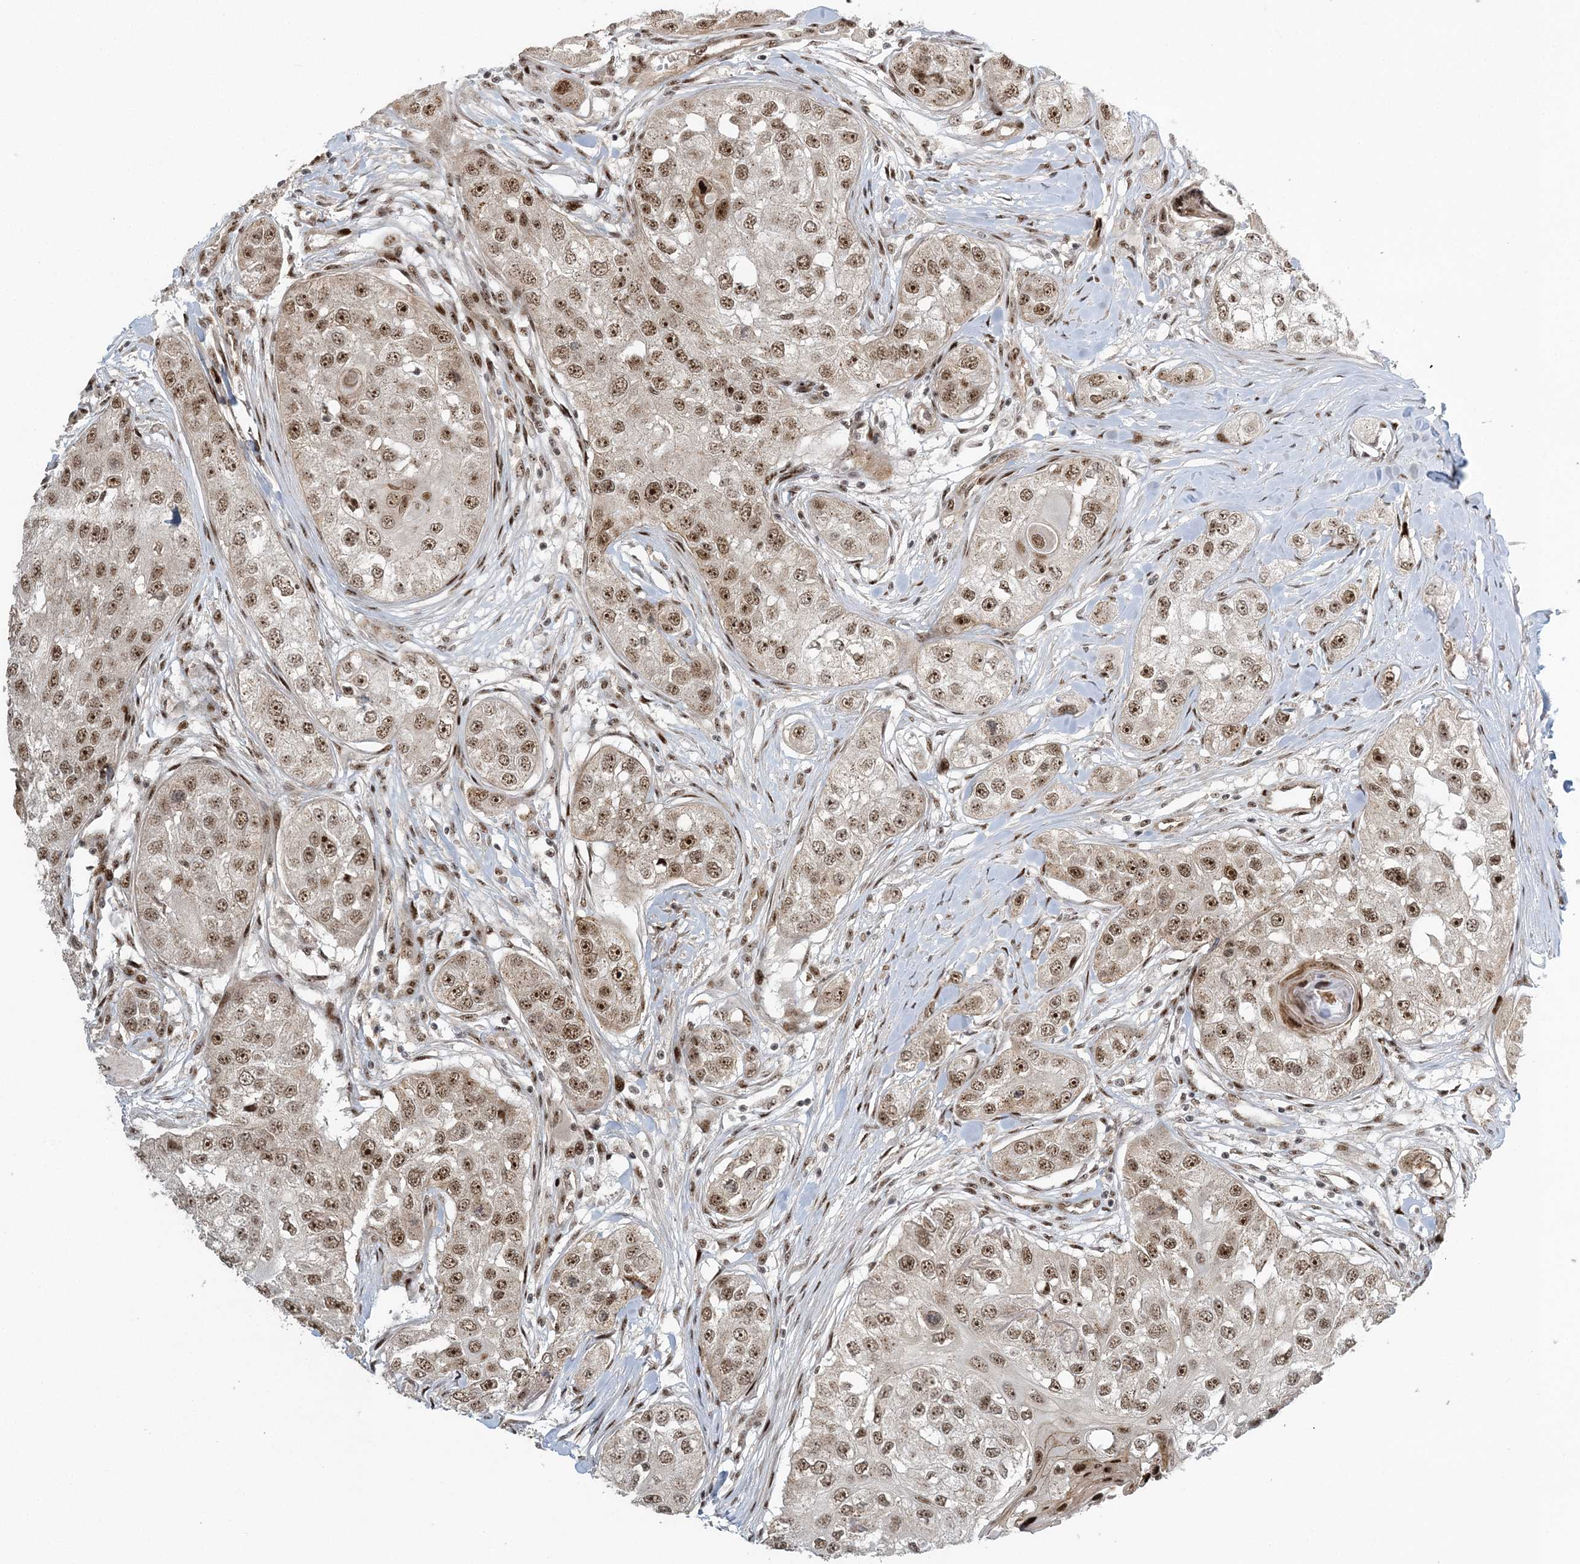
{"staining": {"intensity": "moderate", "quantity": ">75%", "location": "nuclear"}, "tissue": "head and neck cancer", "cell_type": "Tumor cells", "image_type": "cancer", "snomed": [{"axis": "morphology", "description": "Normal tissue, NOS"}, {"axis": "morphology", "description": "Squamous cell carcinoma, NOS"}, {"axis": "topography", "description": "Skeletal muscle"}, {"axis": "topography", "description": "Head-Neck"}], "caption": "Tumor cells reveal medium levels of moderate nuclear positivity in approximately >75% of cells in human squamous cell carcinoma (head and neck).", "gene": "CWC22", "patient": {"sex": "male", "age": 51}}